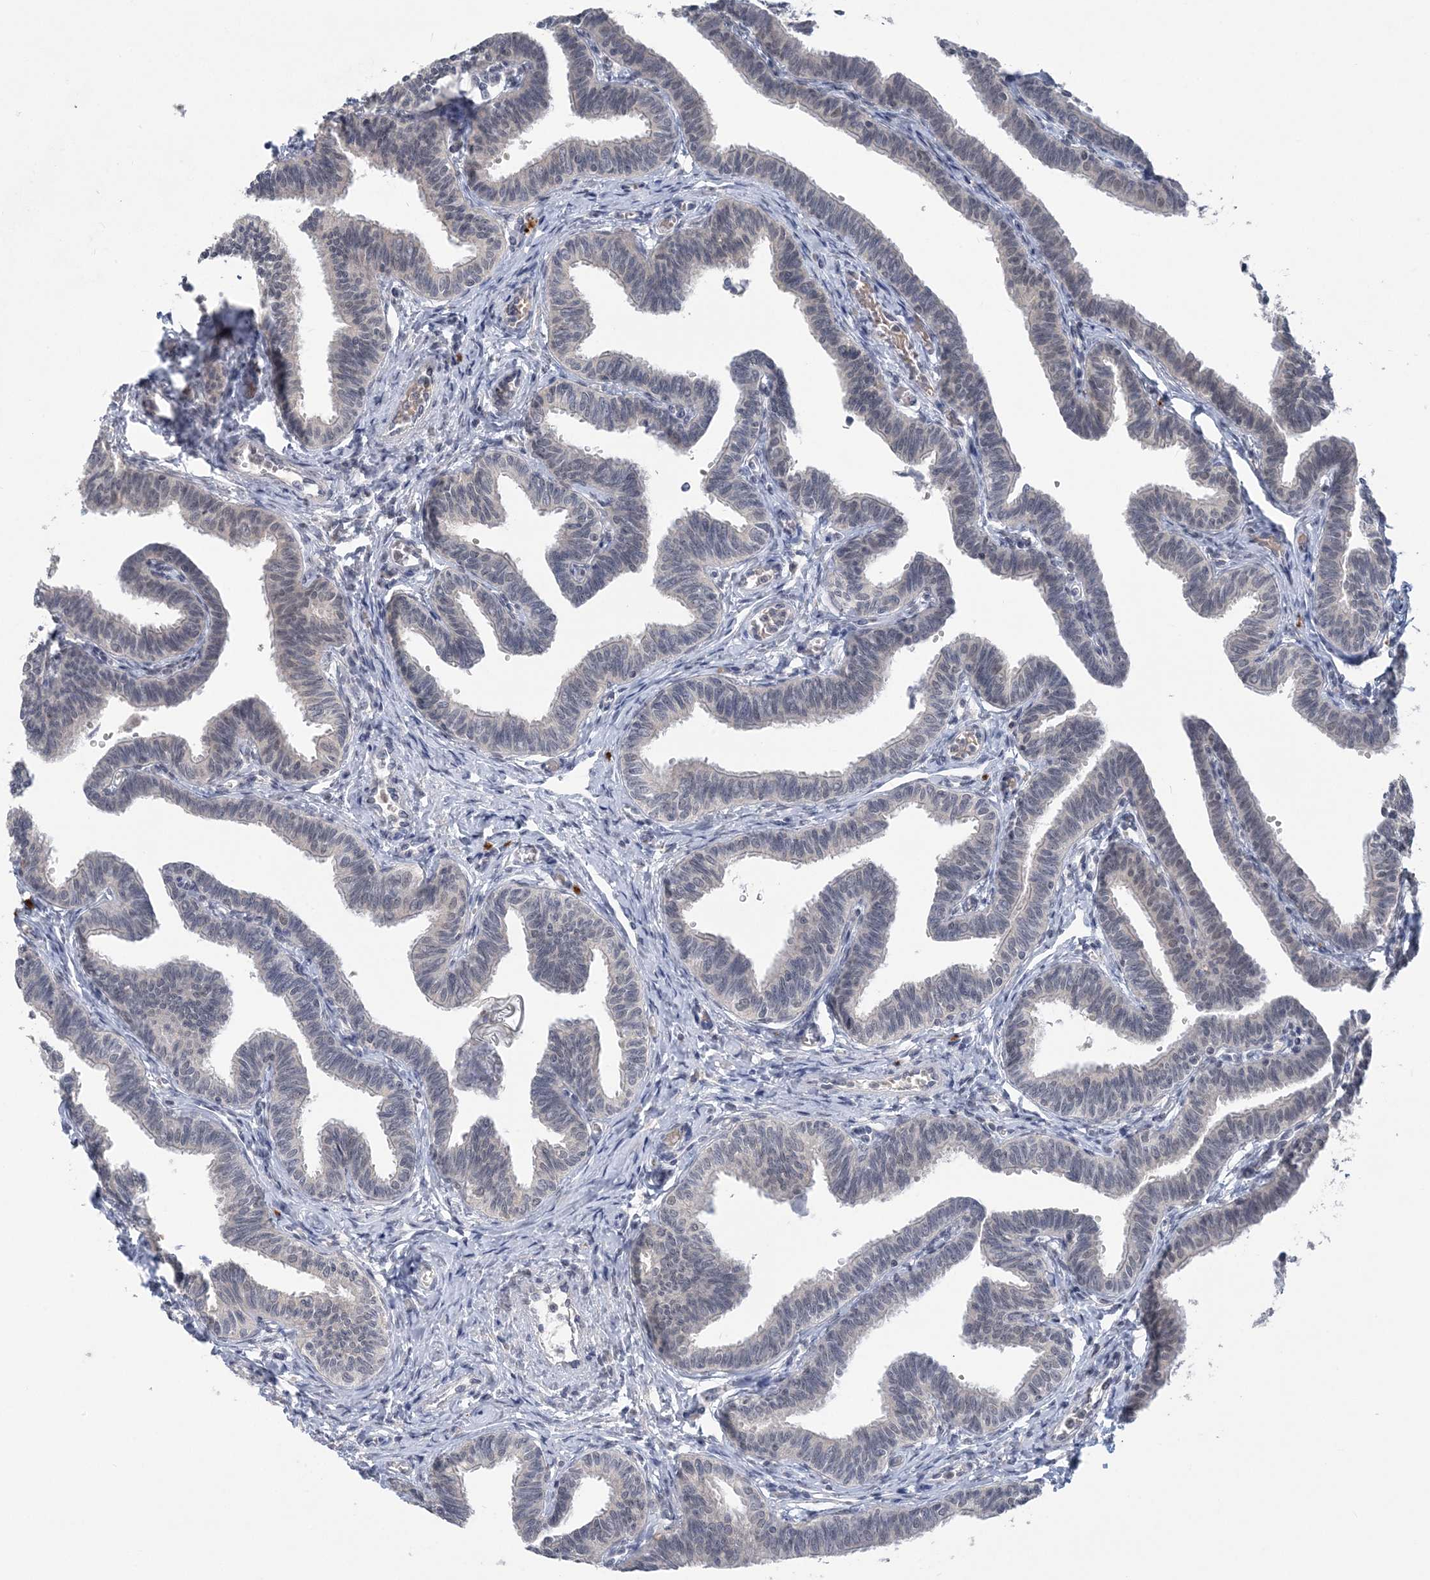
{"staining": {"intensity": "weak", "quantity": "<25%", "location": "nuclear"}, "tissue": "fallopian tube", "cell_type": "Glandular cells", "image_type": "normal", "snomed": [{"axis": "morphology", "description": "Normal tissue, NOS"}, {"axis": "topography", "description": "Fallopian tube"}, {"axis": "topography", "description": "Ovary"}], "caption": "The image shows no staining of glandular cells in benign fallopian tube. (Immunohistochemistry, brightfield microscopy, high magnification).", "gene": "ZBTB7A", "patient": {"sex": "female", "age": 23}}